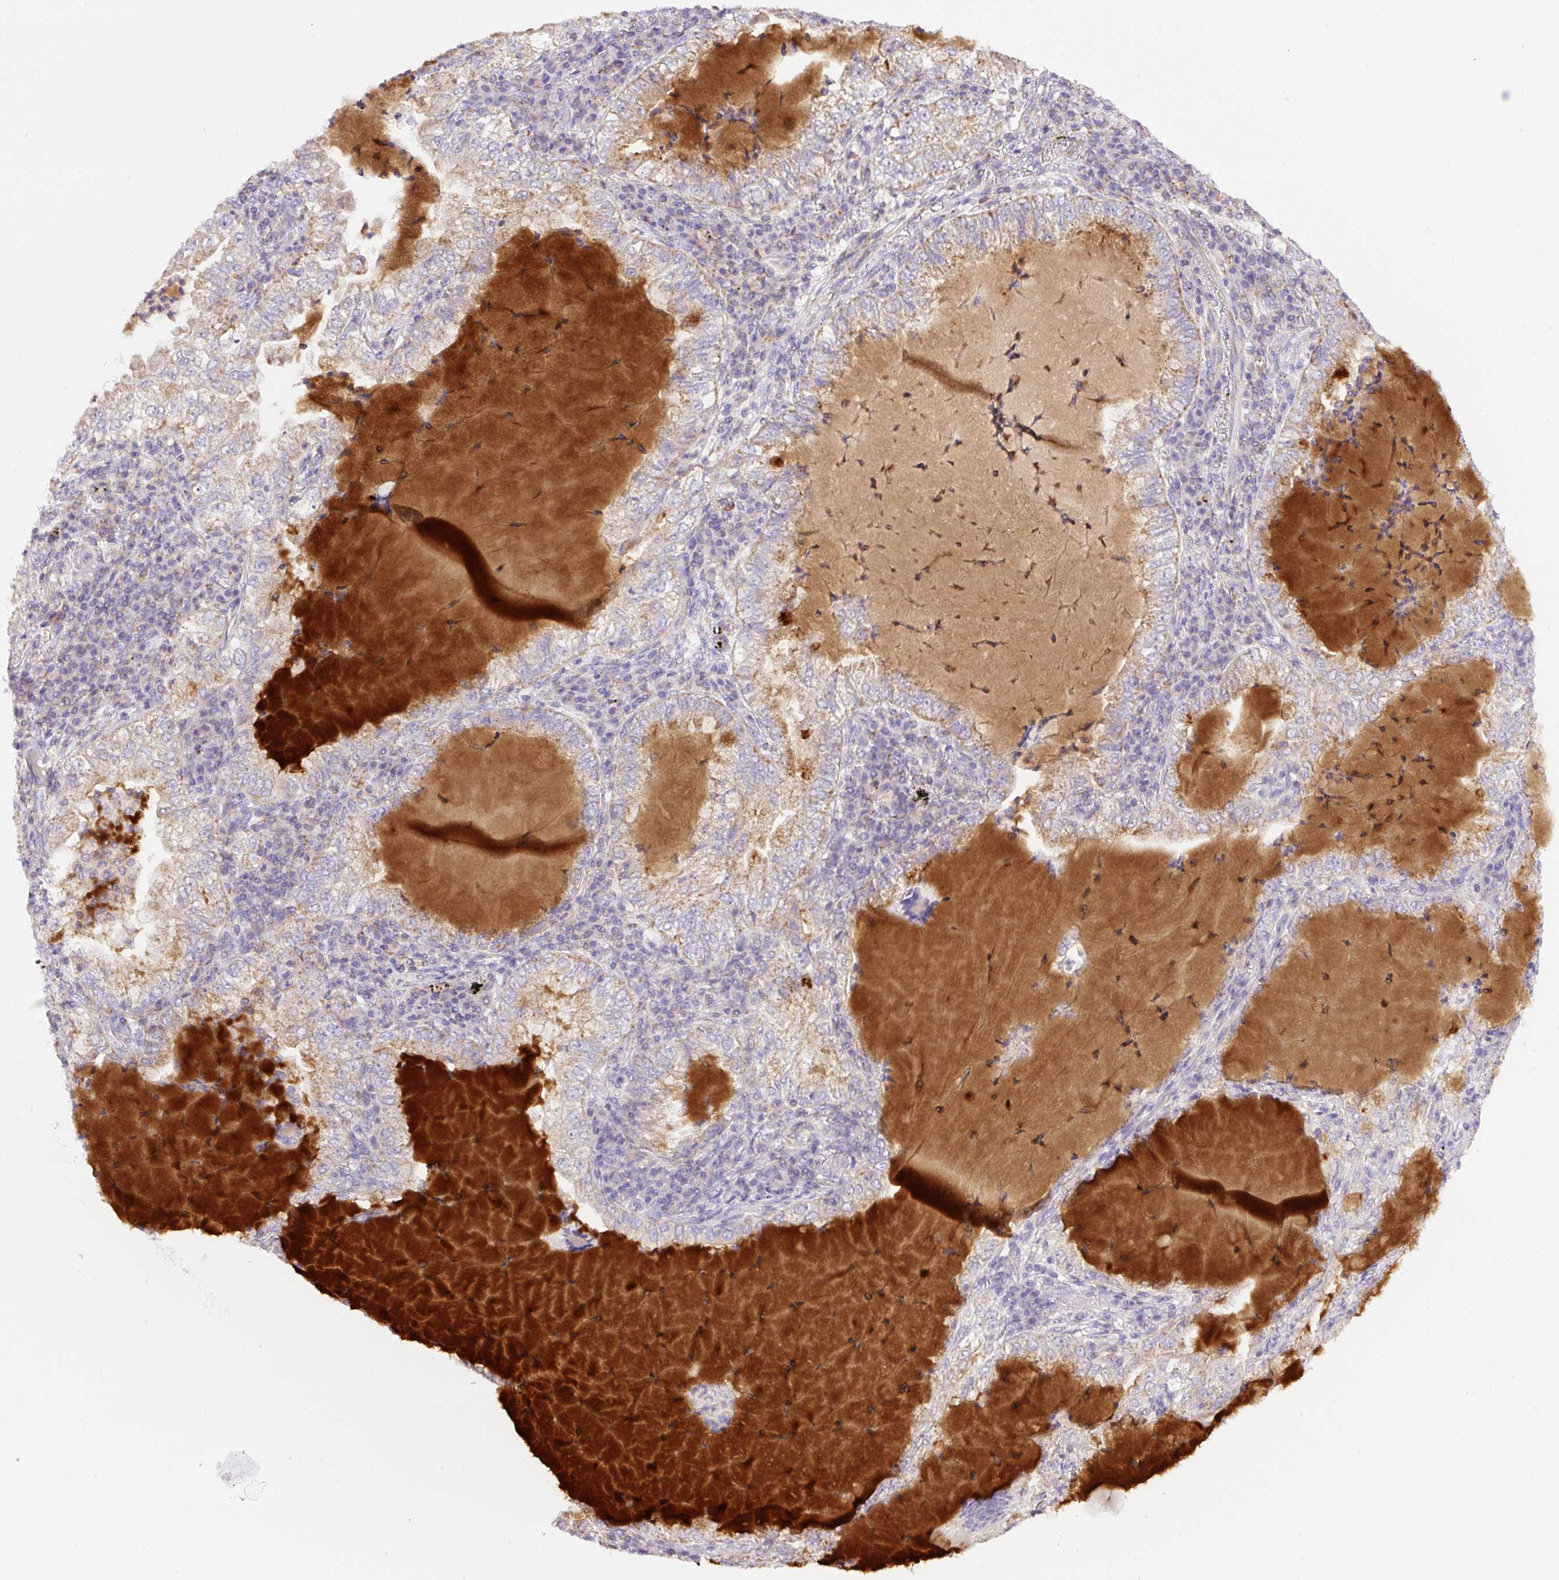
{"staining": {"intensity": "weak", "quantity": "25%-75%", "location": "cytoplasmic/membranous"}, "tissue": "lung cancer", "cell_type": "Tumor cells", "image_type": "cancer", "snomed": [{"axis": "morphology", "description": "Adenocarcinoma, NOS"}, {"axis": "topography", "description": "Lung"}], "caption": "This image reveals immunohistochemistry (IHC) staining of human lung cancer, with low weak cytoplasmic/membranous positivity in approximately 25%-75% of tumor cells.", "gene": "NF1", "patient": {"sex": "female", "age": 73}}